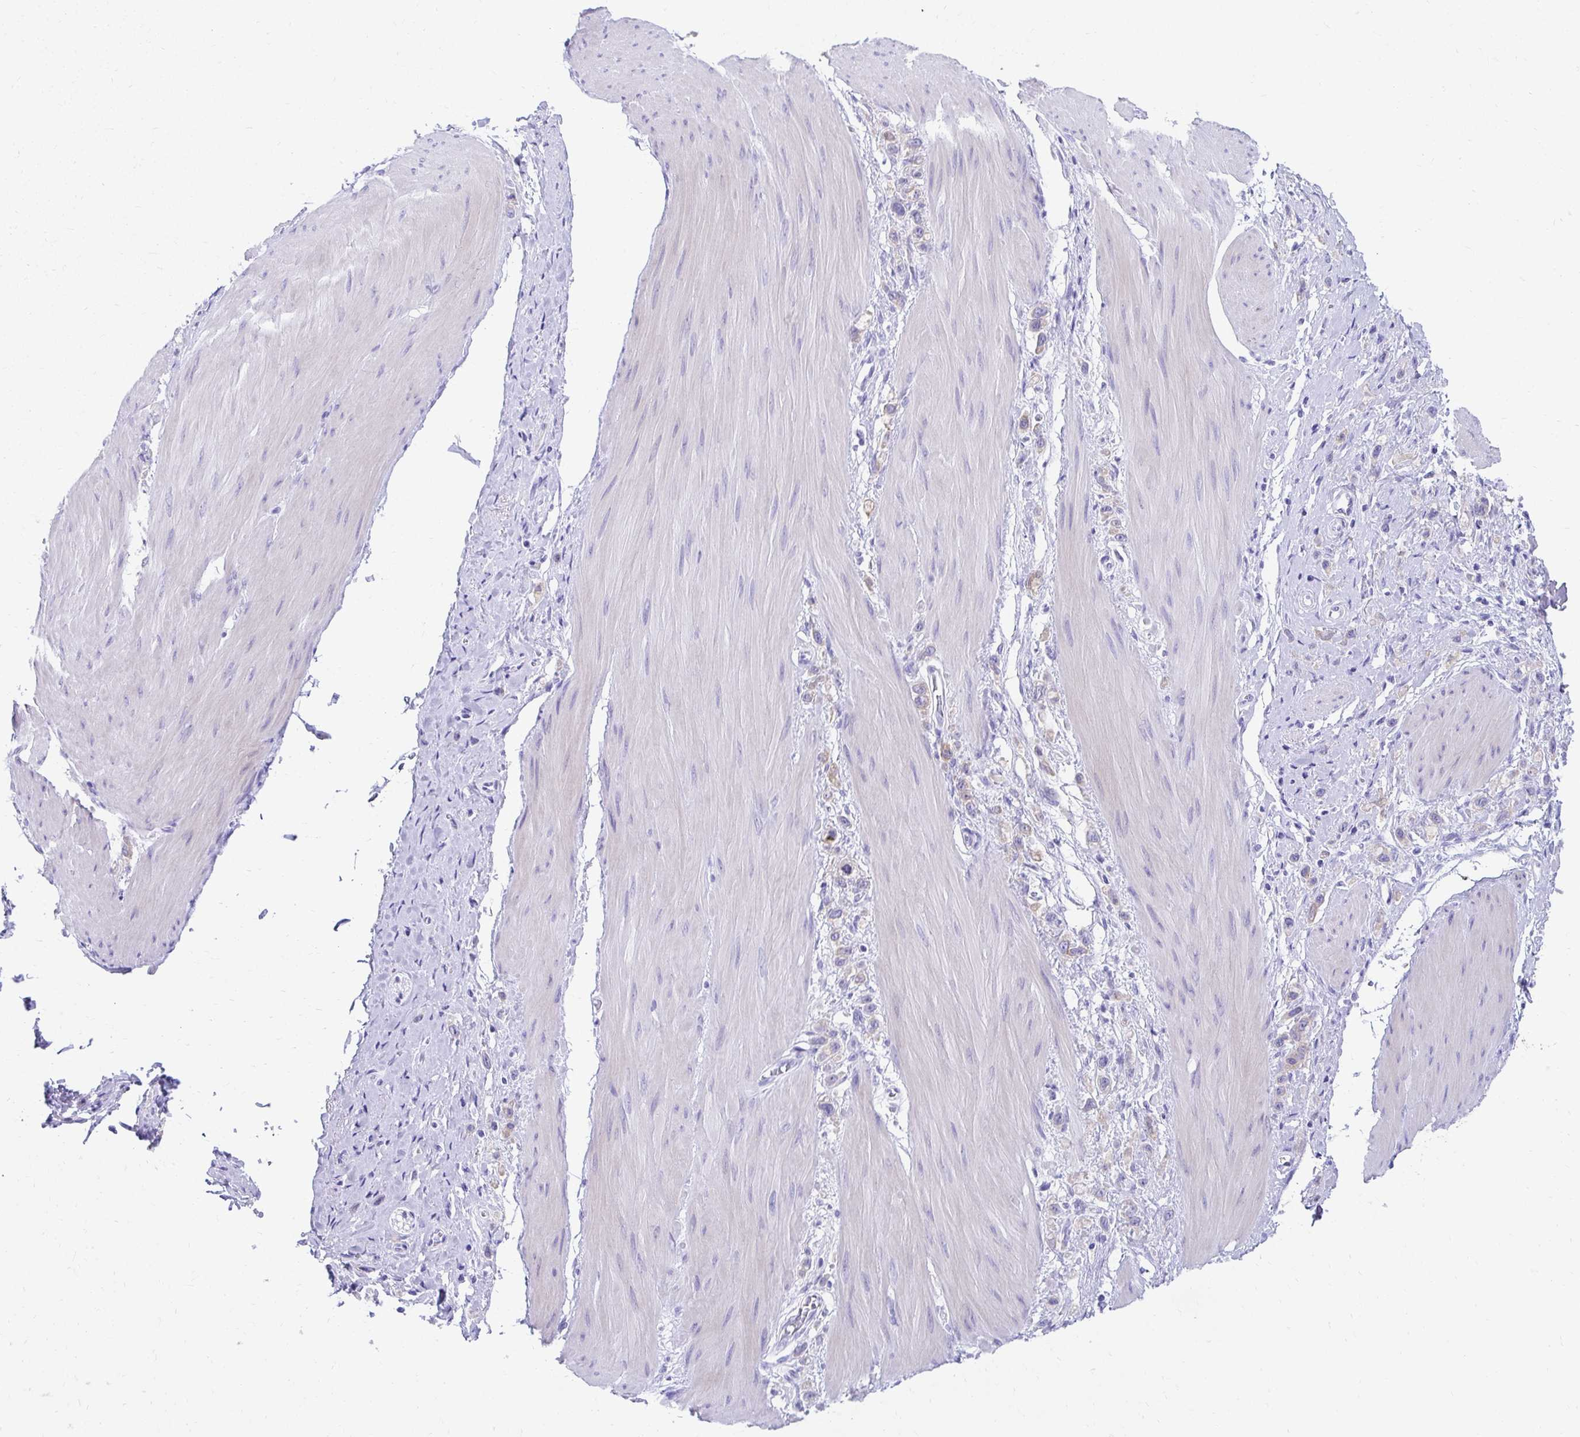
{"staining": {"intensity": "weak", "quantity": "<25%", "location": "cytoplasmic/membranous"}, "tissue": "stomach cancer", "cell_type": "Tumor cells", "image_type": "cancer", "snomed": [{"axis": "morphology", "description": "Adenocarcinoma, NOS"}, {"axis": "topography", "description": "Stomach"}], "caption": "DAB (3,3'-diaminobenzidine) immunohistochemical staining of adenocarcinoma (stomach) reveals no significant positivity in tumor cells.", "gene": "SEC14L3", "patient": {"sex": "female", "age": 65}}